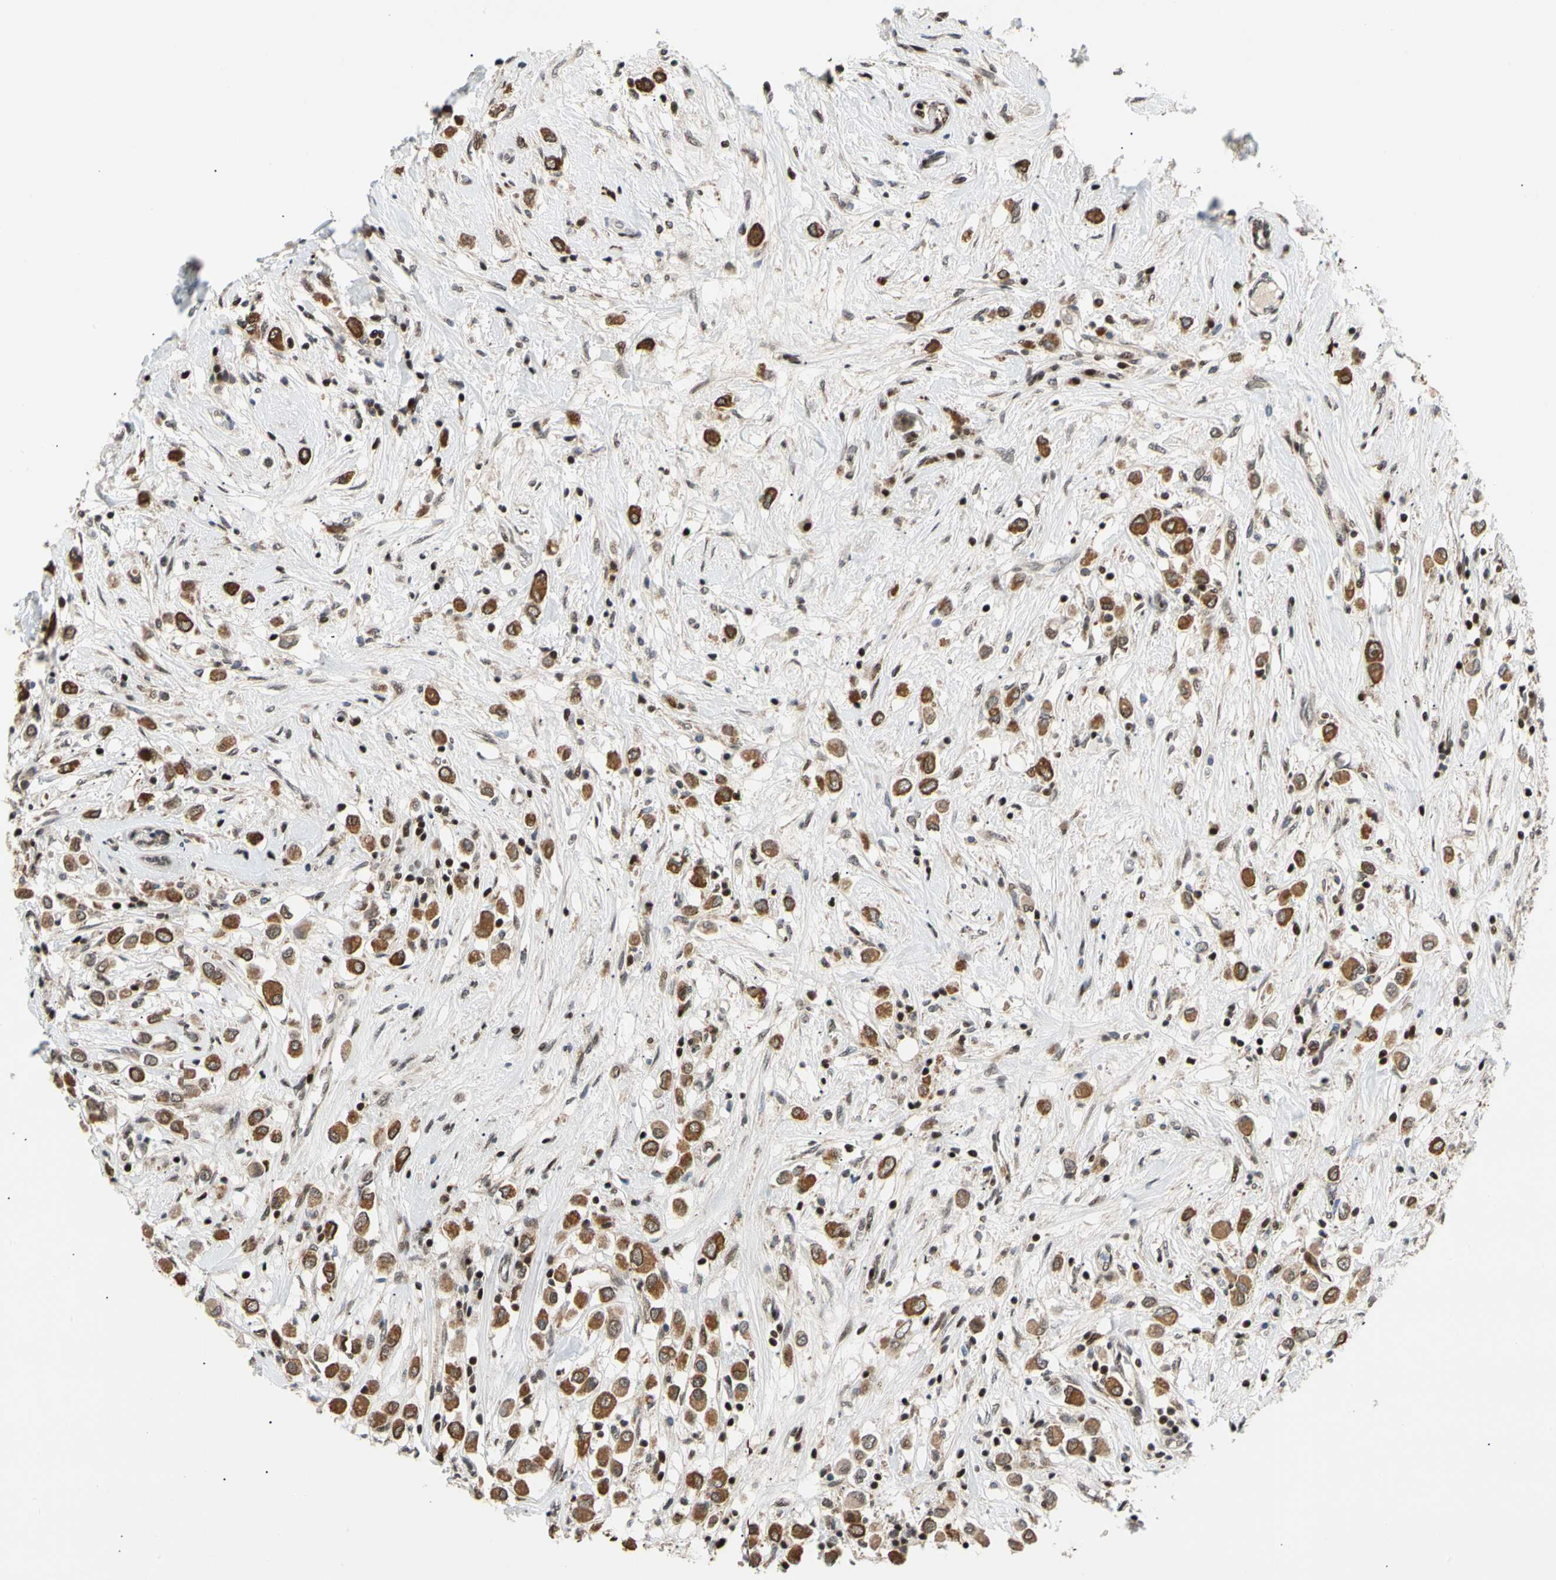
{"staining": {"intensity": "strong", "quantity": ">75%", "location": "cytoplasmic/membranous,nuclear"}, "tissue": "breast cancer", "cell_type": "Tumor cells", "image_type": "cancer", "snomed": [{"axis": "morphology", "description": "Duct carcinoma"}, {"axis": "topography", "description": "Breast"}], "caption": "A brown stain highlights strong cytoplasmic/membranous and nuclear staining of a protein in breast invasive ductal carcinoma tumor cells.", "gene": "E2F1", "patient": {"sex": "female", "age": 61}}